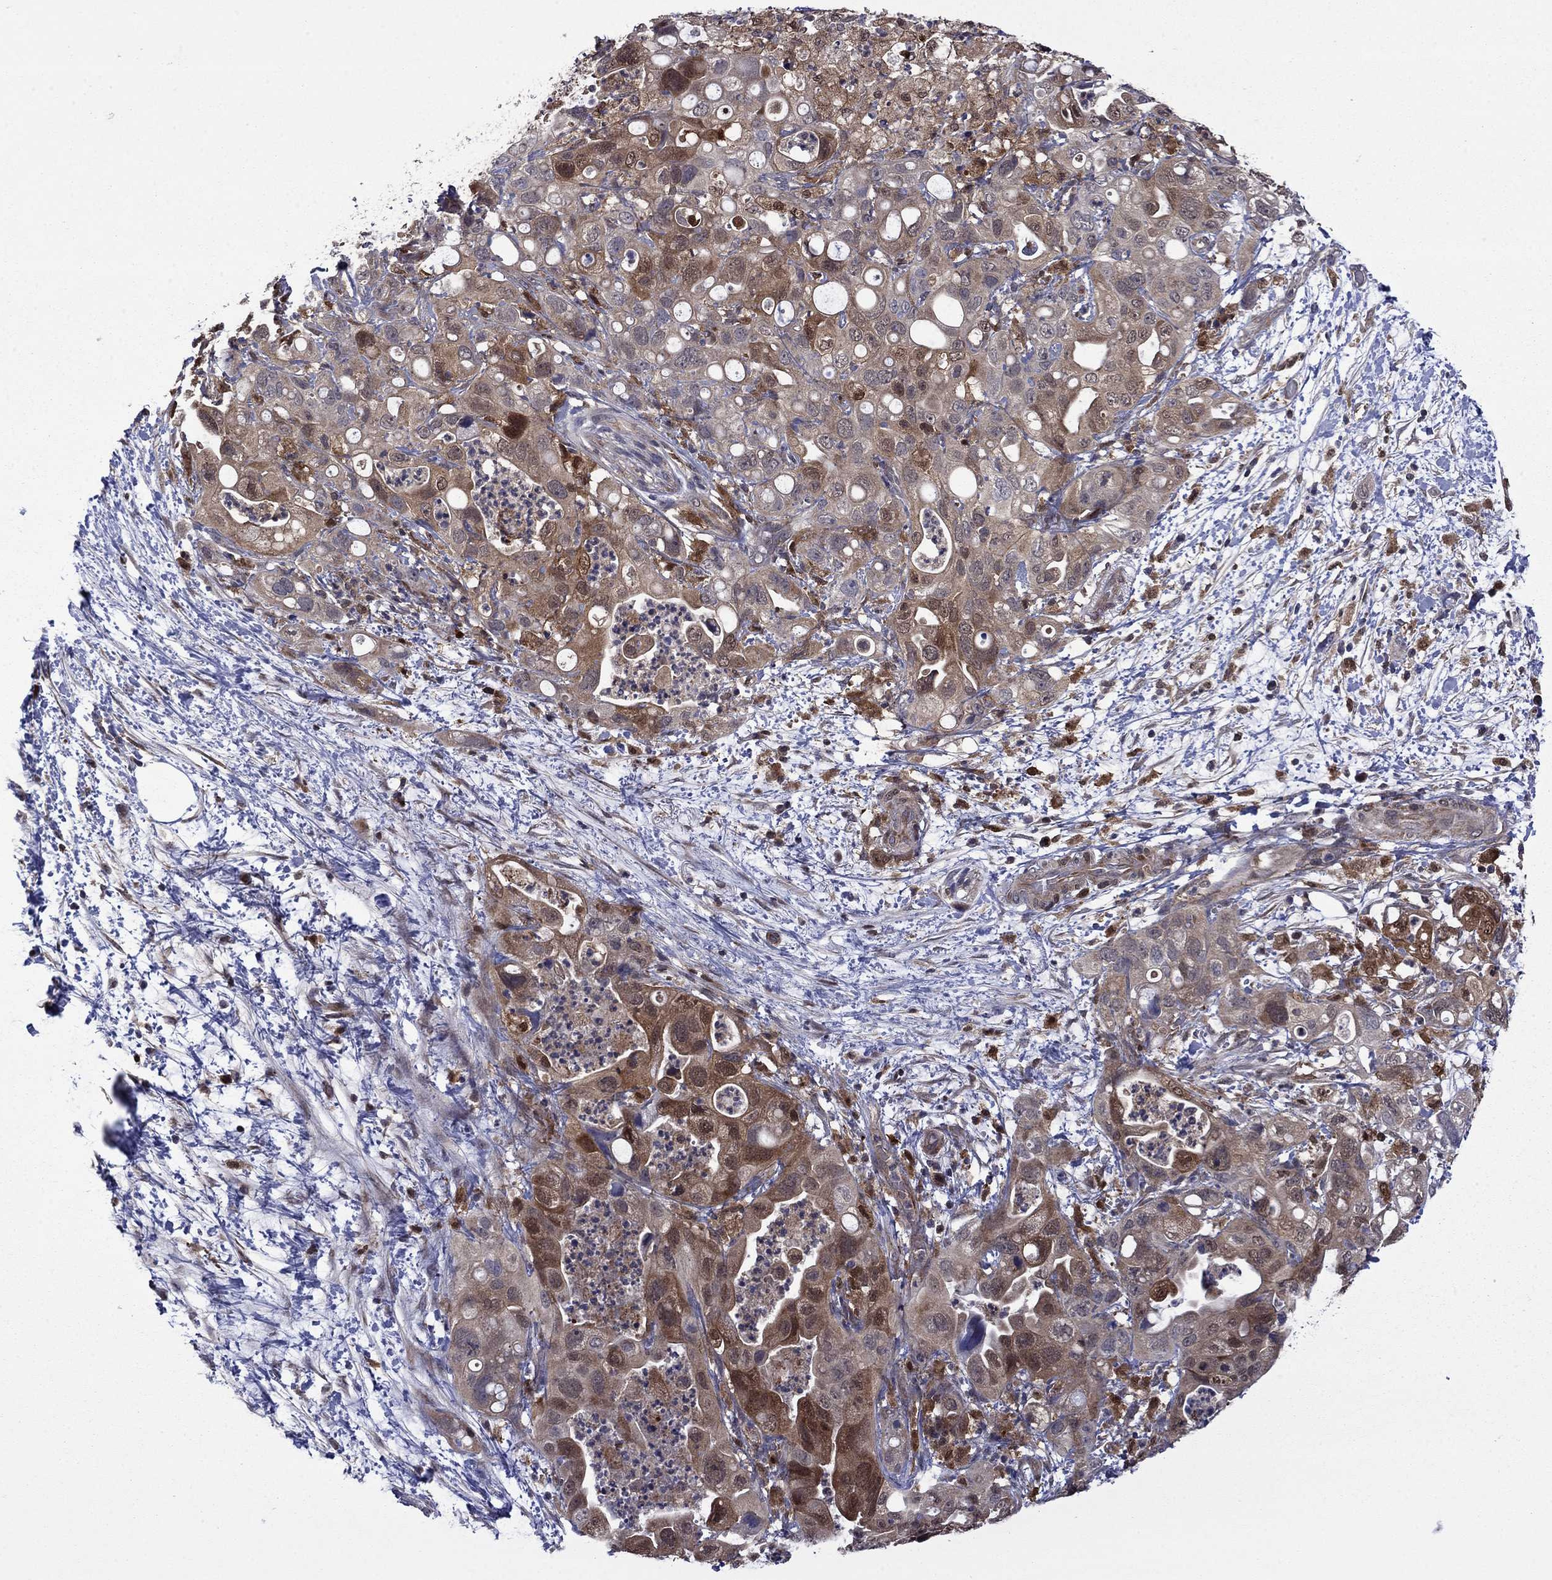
{"staining": {"intensity": "moderate", "quantity": "25%-75%", "location": "cytoplasmic/membranous"}, "tissue": "pancreatic cancer", "cell_type": "Tumor cells", "image_type": "cancer", "snomed": [{"axis": "morphology", "description": "Adenocarcinoma, NOS"}, {"axis": "topography", "description": "Pancreas"}], "caption": "DAB (3,3'-diaminobenzidine) immunohistochemical staining of human pancreatic cancer displays moderate cytoplasmic/membranous protein positivity in about 25%-75% of tumor cells.", "gene": "TPMT", "patient": {"sex": "female", "age": 72}}